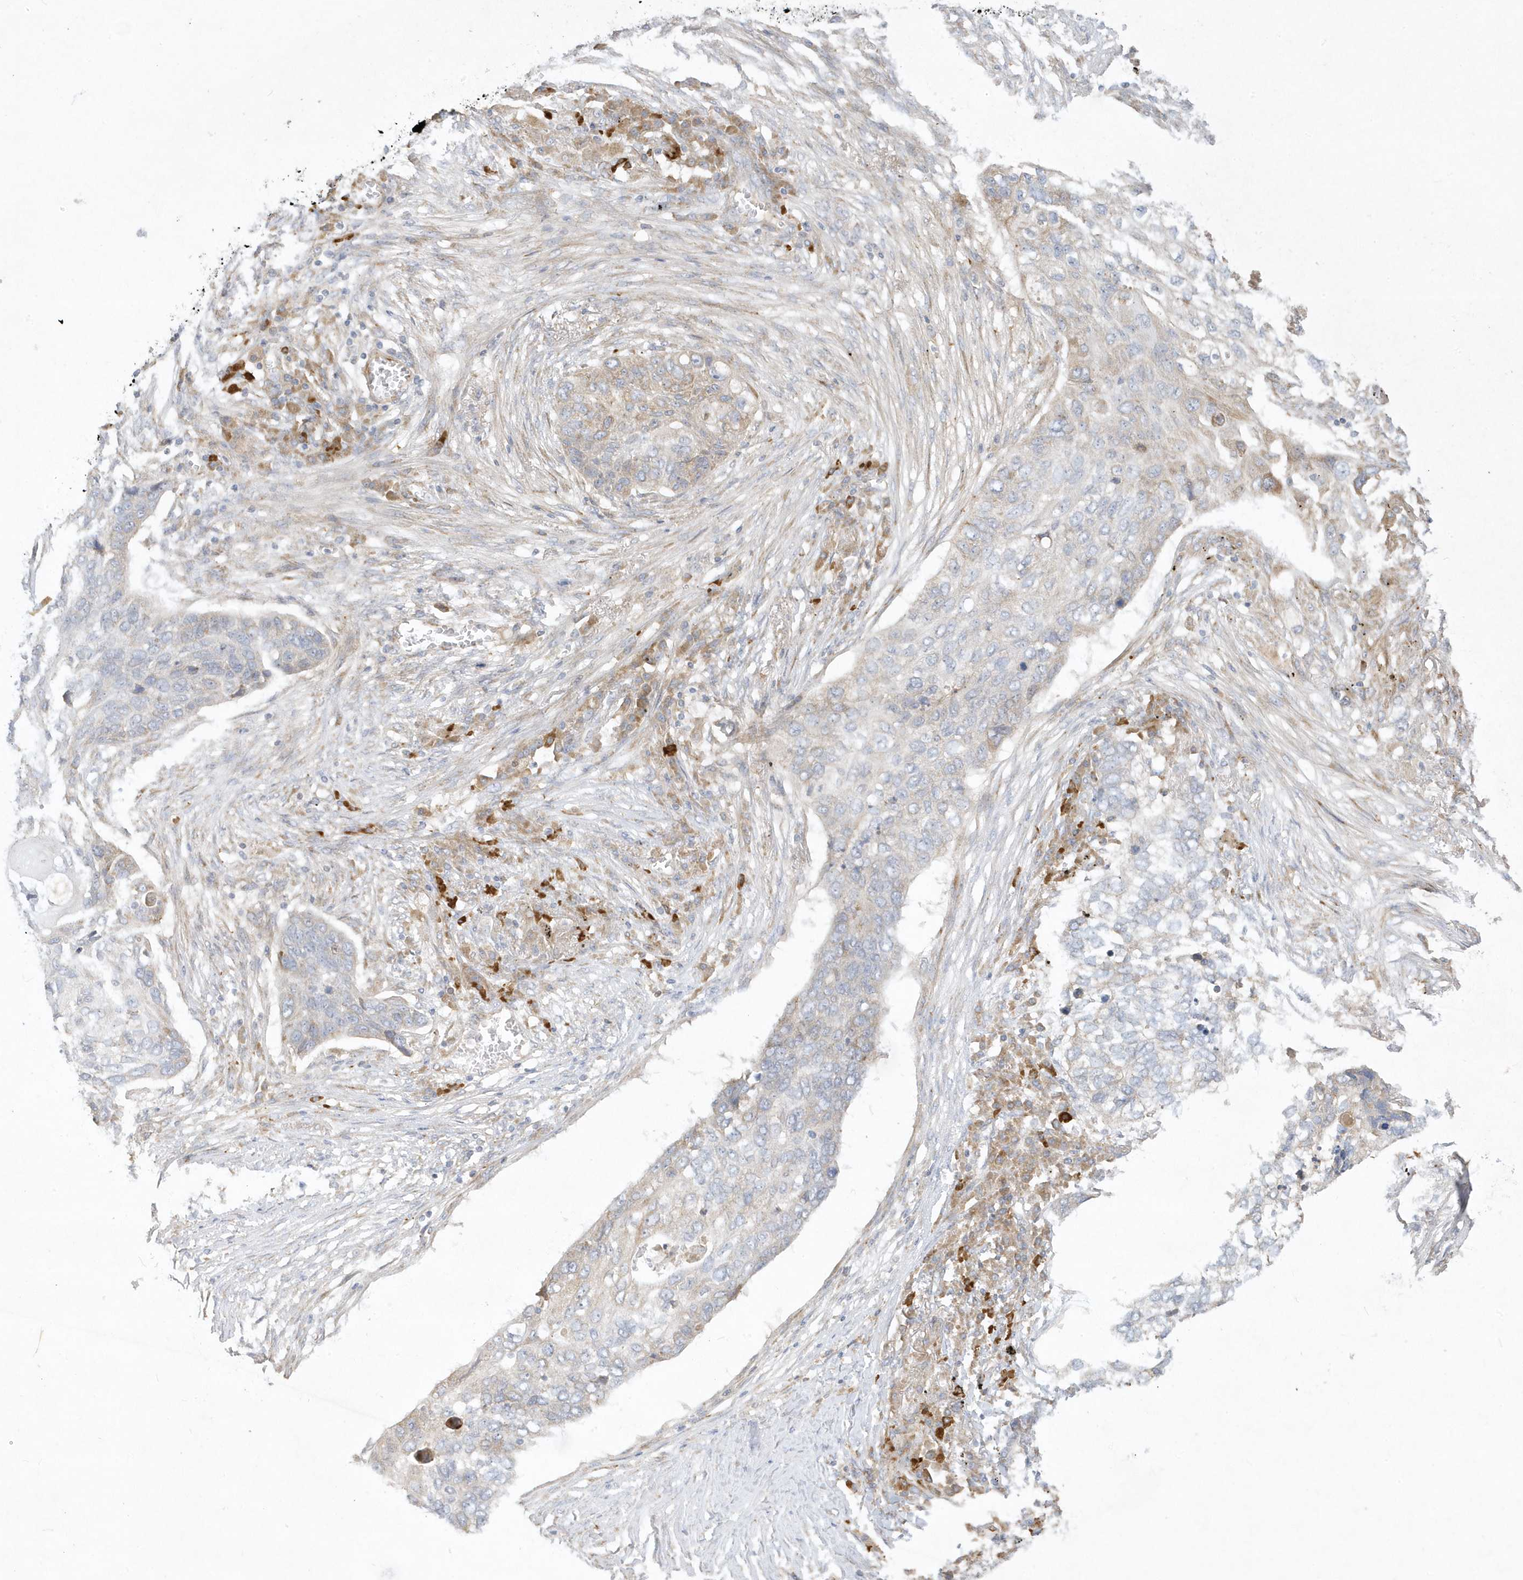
{"staining": {"intensity": "weak", "quantity": "<25%", "location": "cytoplasmic/membranous"}, "tissue": "lung cancer", "cell_type": "Tumor cells", "image_type": "cancer", "snomed": [{"axis": "morphology", "description": "Squamous cell carcinoma, NOS"}, {"axis": "topography", "description": "Lung"}], "caption": "This is an immunohistochemistry histopathology image of human squamous cell carcinoma (lung). There is no staining in tumor cells.", "gene": "THADA", "patient": {"sex": "female", "age": 63}}